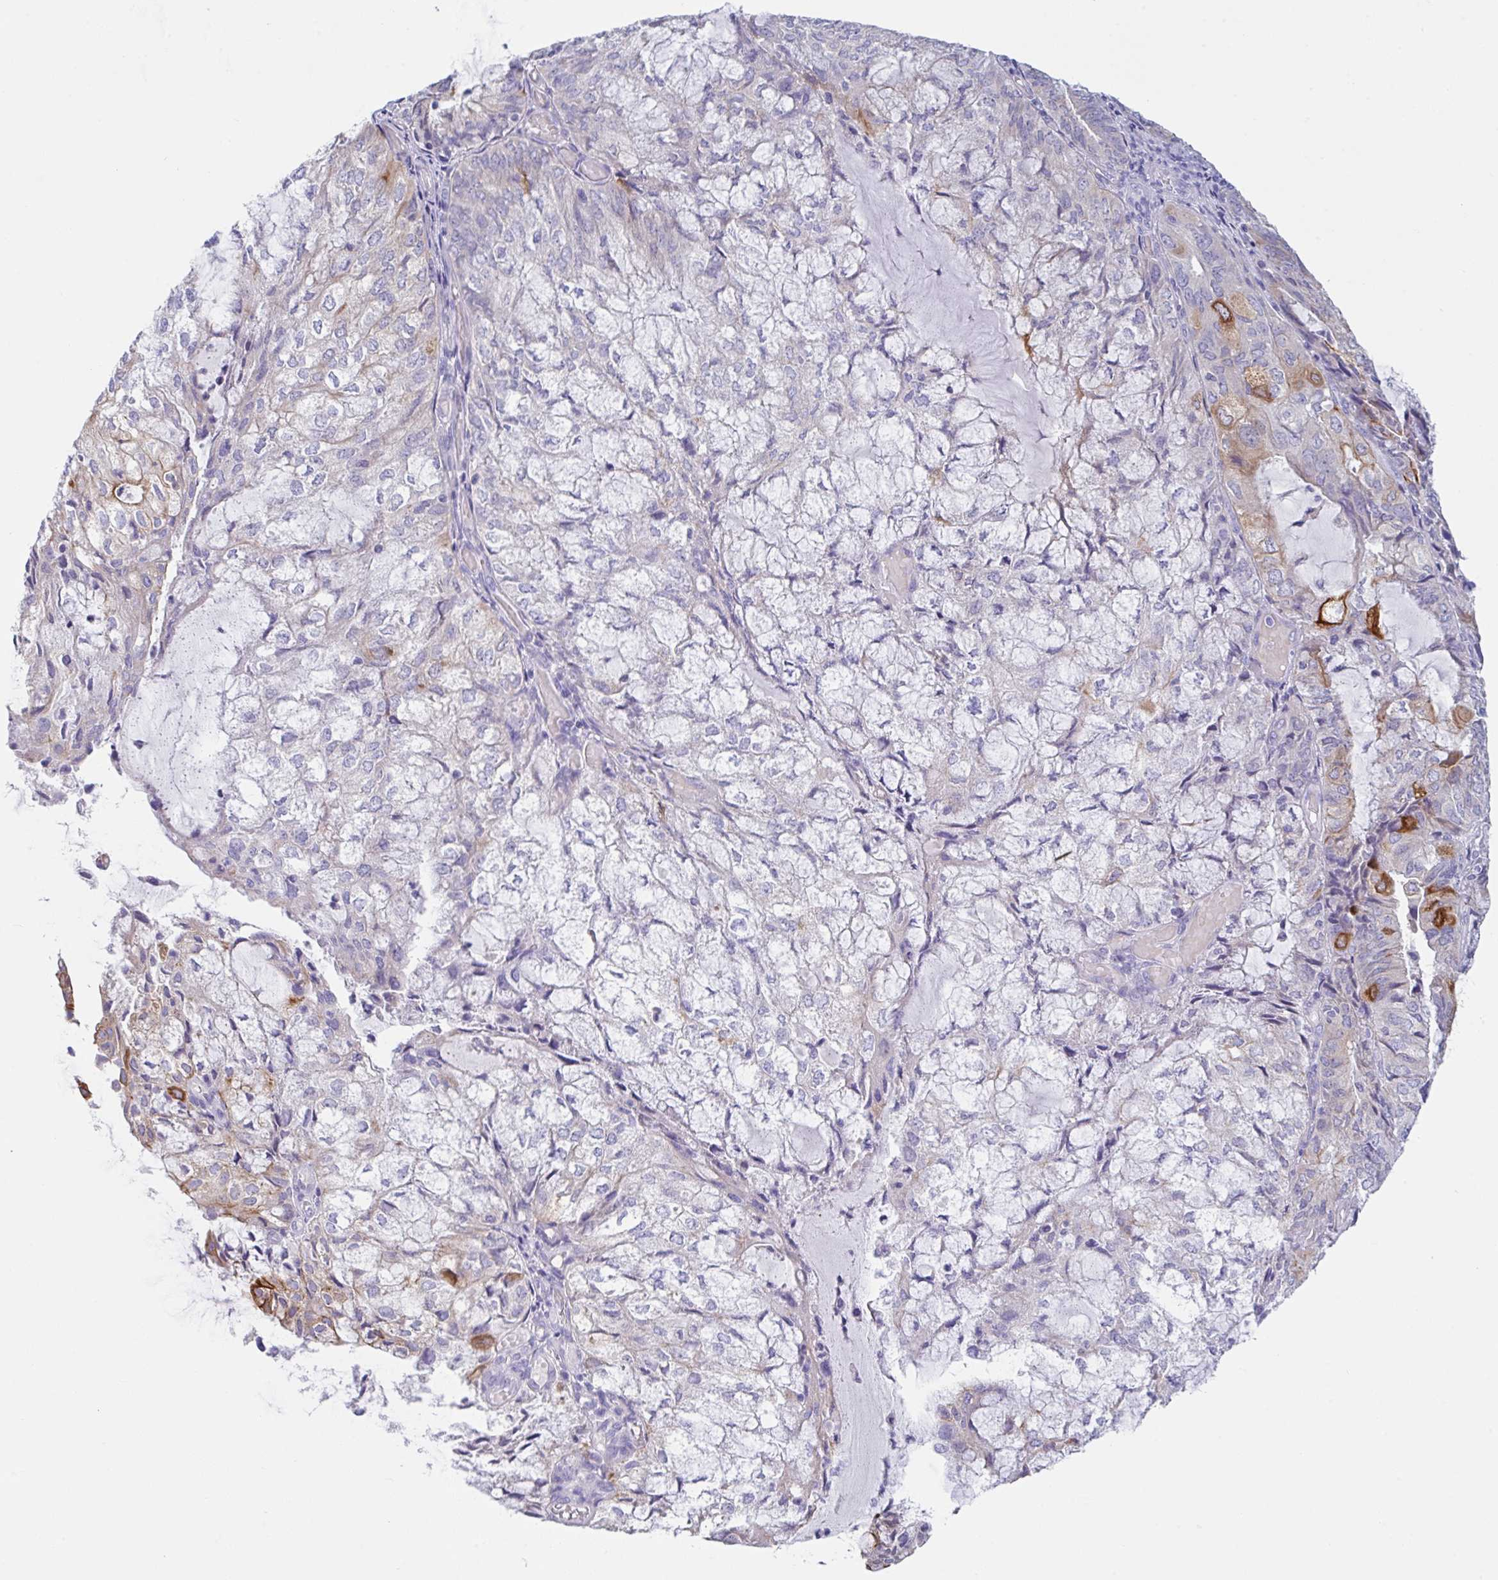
{"staining": {"intensity": "strong", "quantity": "<25%", "location": "cytoplasmic/membranous"}, "tissue": "endometrial cancer", "cell_type": "Tumor cells", "image_type": "cancer", "snomed": [{"axis": "morphology", "description": "Adenocarcinoma, NOS"}, {"axis": "topography", "description": "Endometrium"}], "caption": "About <25% of tumor cells in endometrial cancer show strong cytoplasmic/membranous protein expression as visualized by brown immunohistochemical staining.", "gene": "TRAF4", "patient": {"sex": "female", "age": 81}}